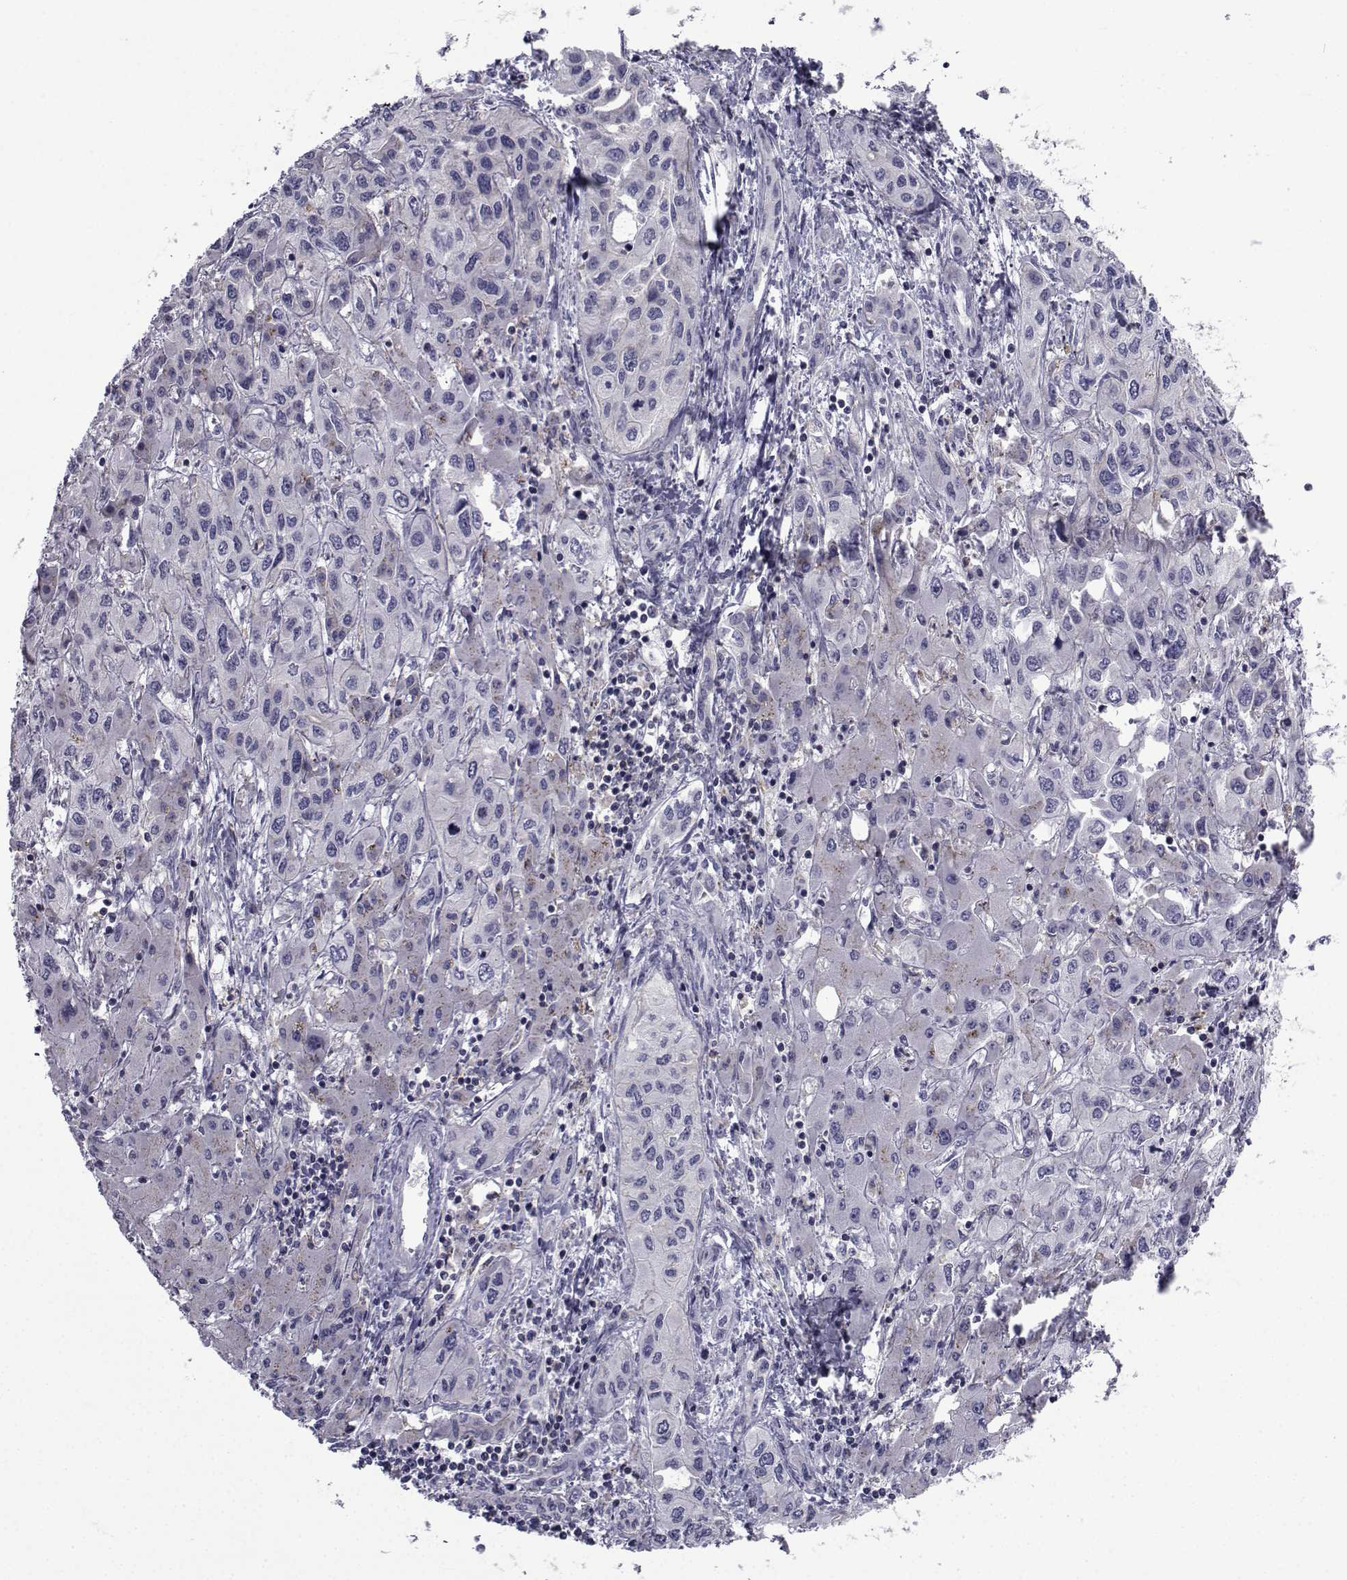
{"staining": {"intensity": "moderate", "quantity": "<25%", "location": "cytoplasmic/membranous"}, "tissue": "liver cancer", "cell_type": "Tumor cells", "image_type": "cancer", "snomed": [{"axis": "morphology", "description": "Cholangiocarcinoma"}, {"axis": "topography", "description": "Liver"}], "caption": "Immunohistochemistry photomicrograph of neoplastic tissue: liver cancer (cholangiocarcinoma) stained using immunohistochemistry exhibits low levels of moderate protein expression localized specifically in the cytoplasmic/membranous of tumor cells, appearing as a cytoplasmic/membranous brown color.", "gene": "PDE6H", "patient": {"sex": "female", "age": 66}}